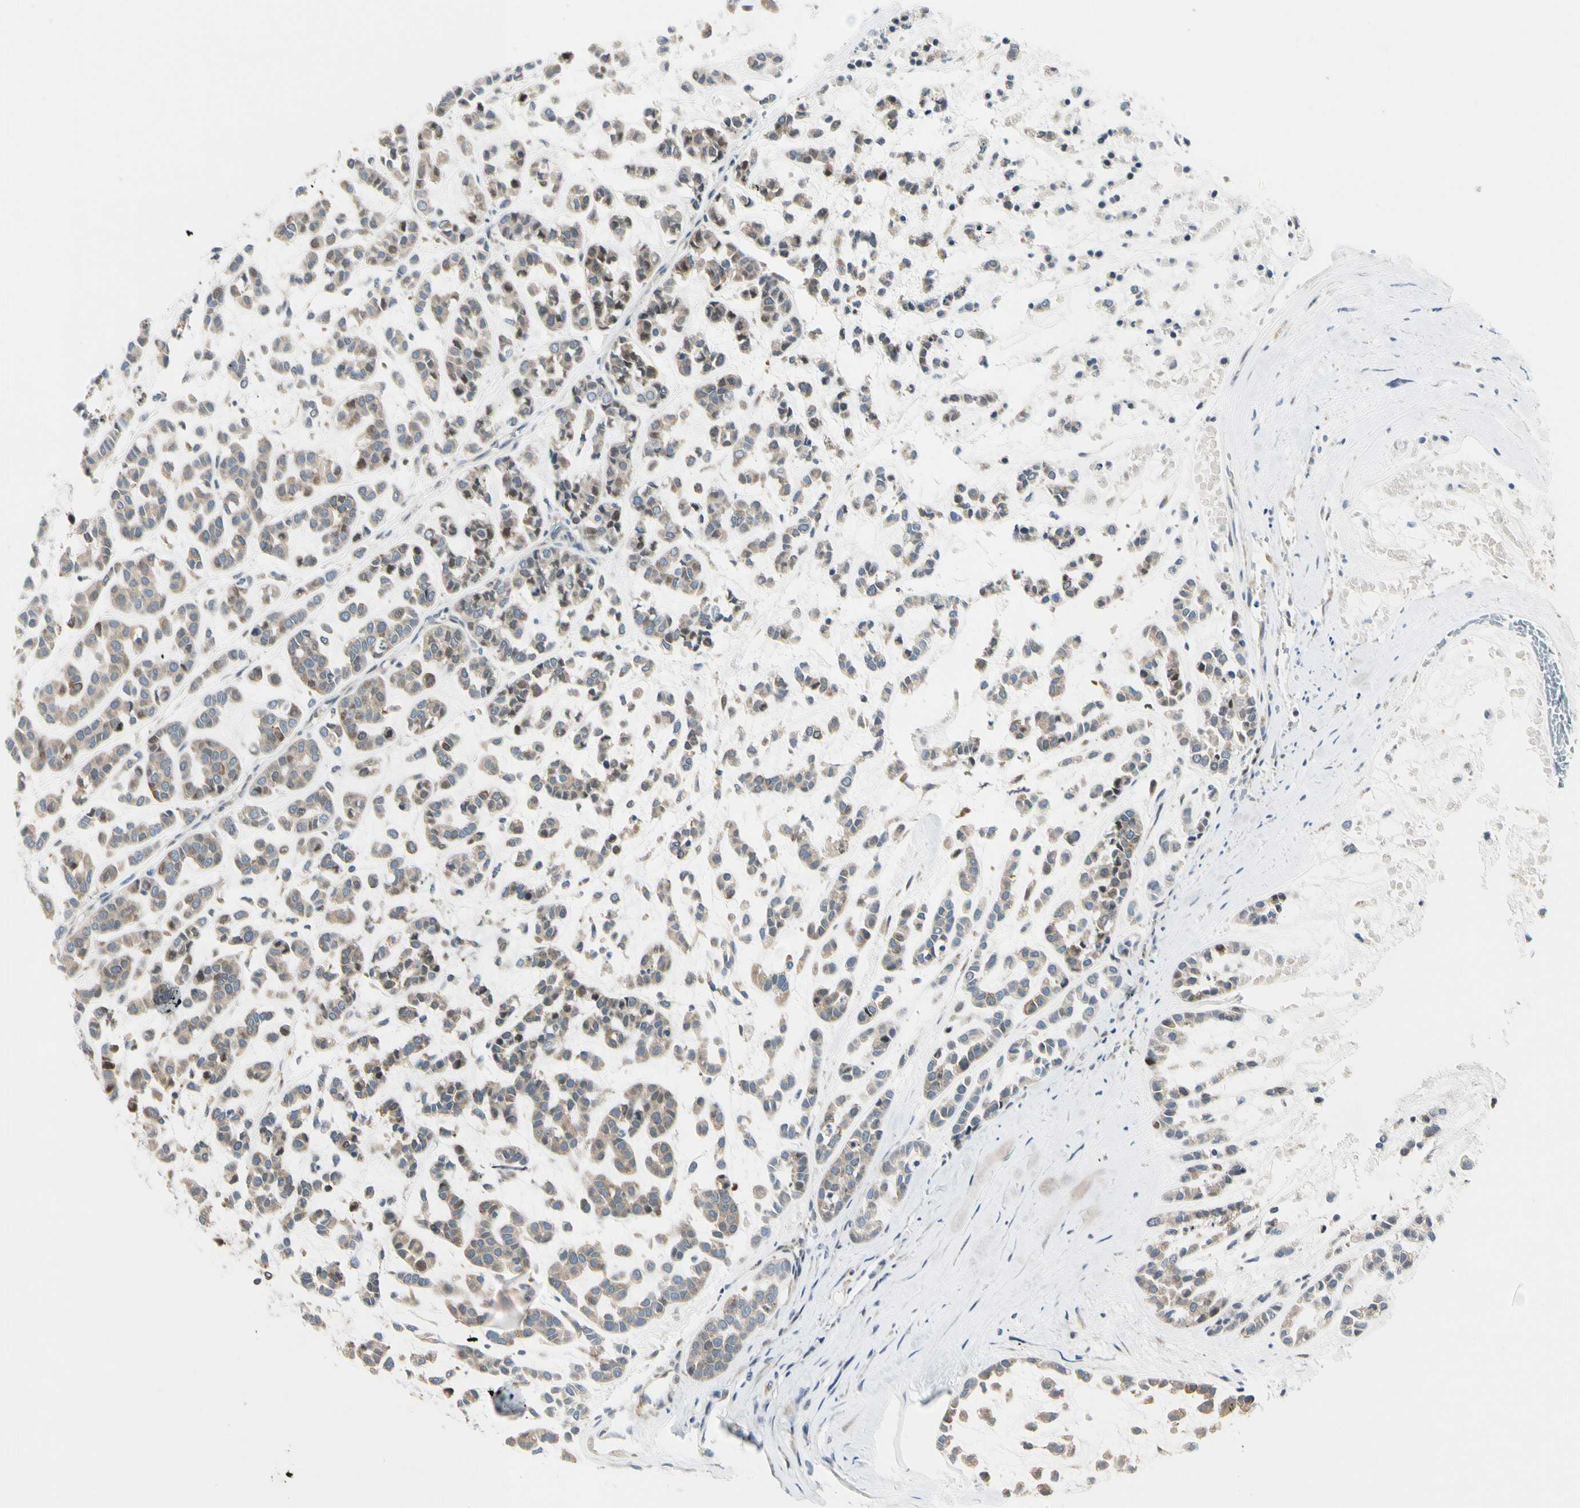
{"staining": {"intensity": "weak", "quantity": ">75%", "location": "cytoplasmic/membranous,nuclear"}, "tissue": "head and neck cancer", "cell_type": "Tumor cells", "image_type": "cancer", "snomed": [{"axis": "morphology", "description": "Adenocarcinoma, NOS"}, {"axis": "morphology", "description": "Adenoma, NOS"}, {"axis": "topography", "description": "Head-Neck"}], "caption": "An immunohistochemistry image of tumor tissue is shown. Protein staining in brown highlights weak cytoplasmic/membranous and nuclear positivity in head and neck cancer (adenocarcinoma) within tumor cells.", "gene": "NPDC1", "patient": {"sex": "female", "age": 55}}